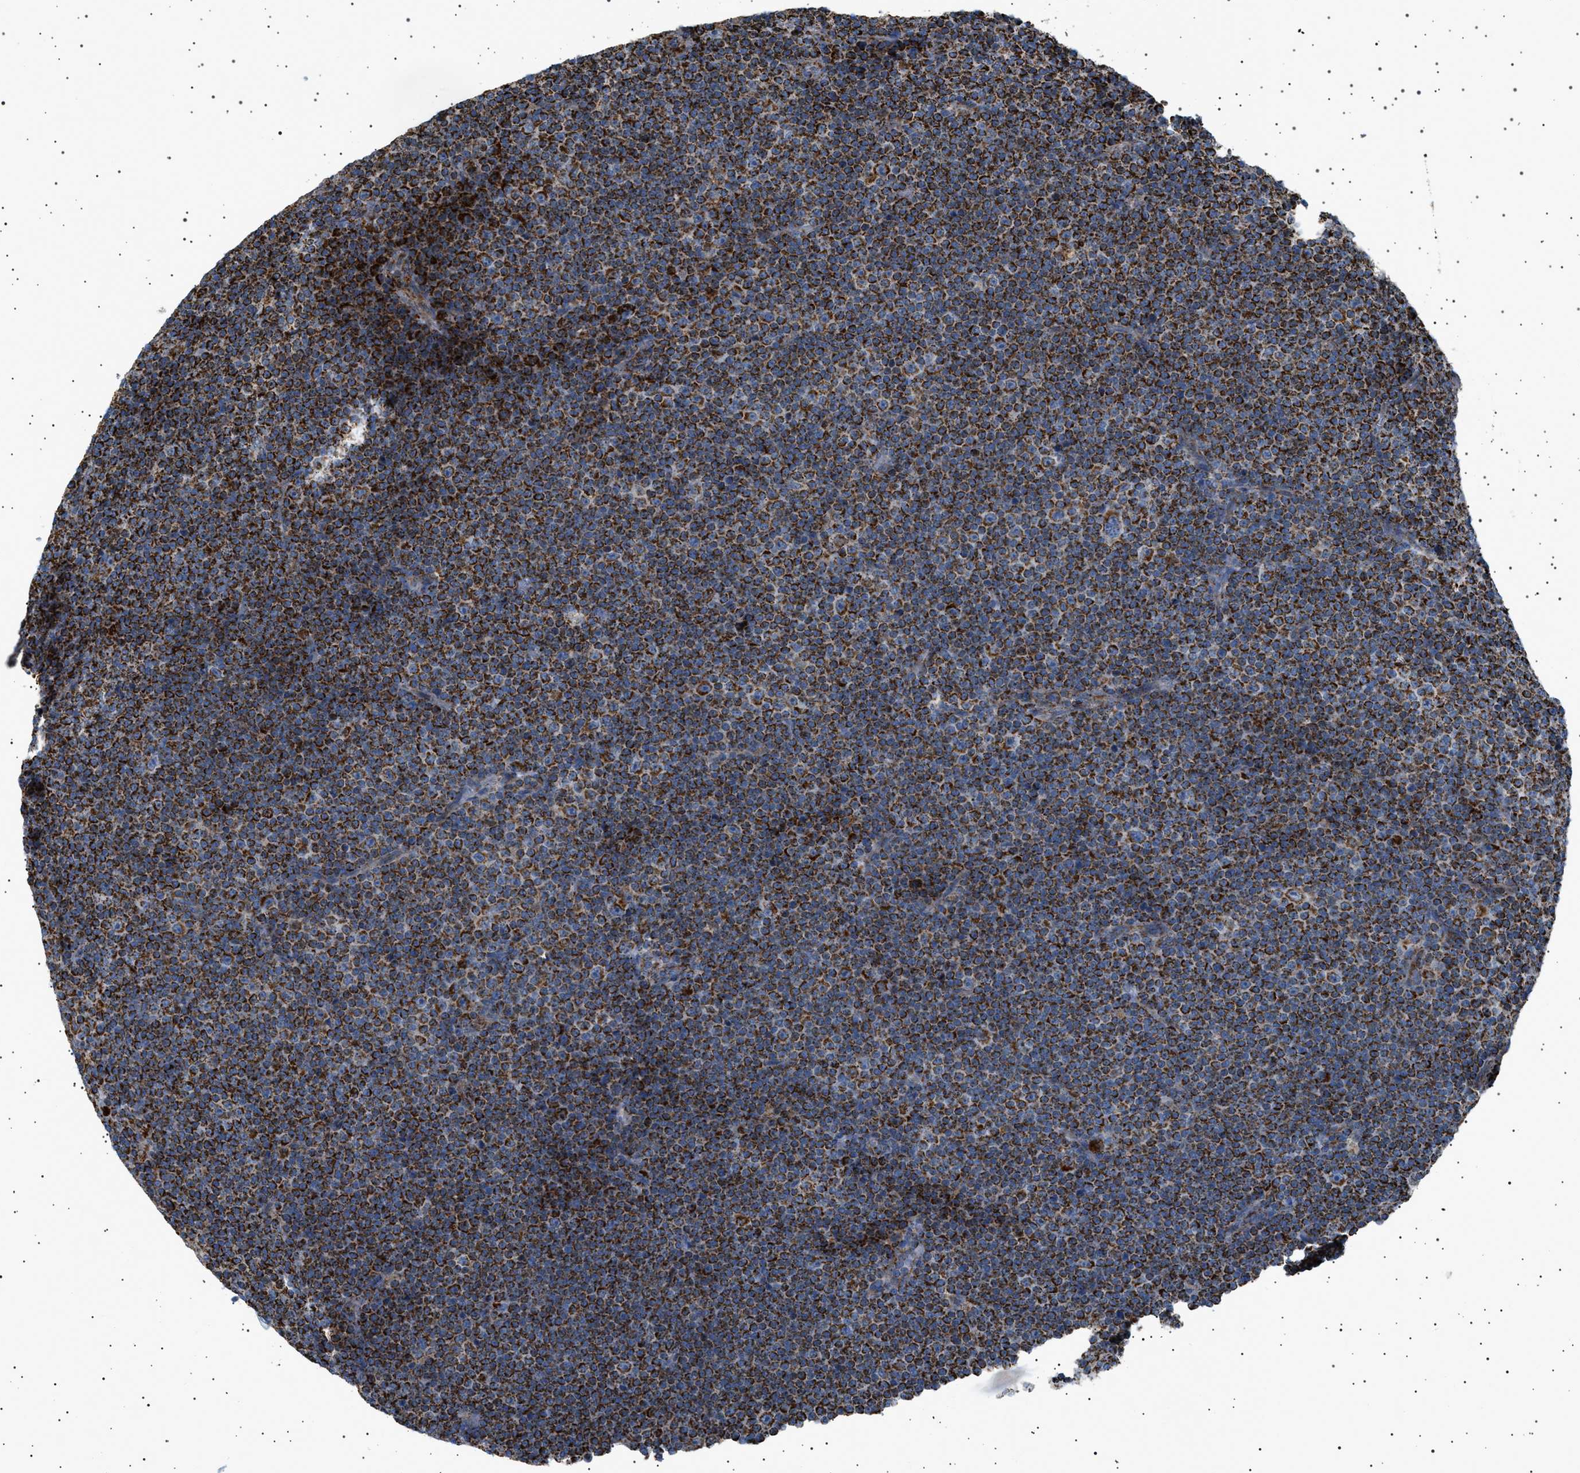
{"staining": {"intensity": "strong", "quantity": ">75%", "location": "cytoplasmic/membranous"}, "tissue": "lymphoma", "cell_type": "Tumor cells", "image_type": "cancer", "snomed": [{"axis": "morphology", "description": "Malignant lymphoma, non-Hodgkin's type, Low grade"}, {"axis": "topography", "description": "Lymph node"}], "caption": "Brown immunohistochemical staining in human lymphoma reveals strong cytoplasmic/membranous expression in approximately >75% of tumor cells. (Brightfield microscopy of DAB IHC at high magnification).", "gene": "UBXN8", "patient": {"sex": "female", "age": 67}}